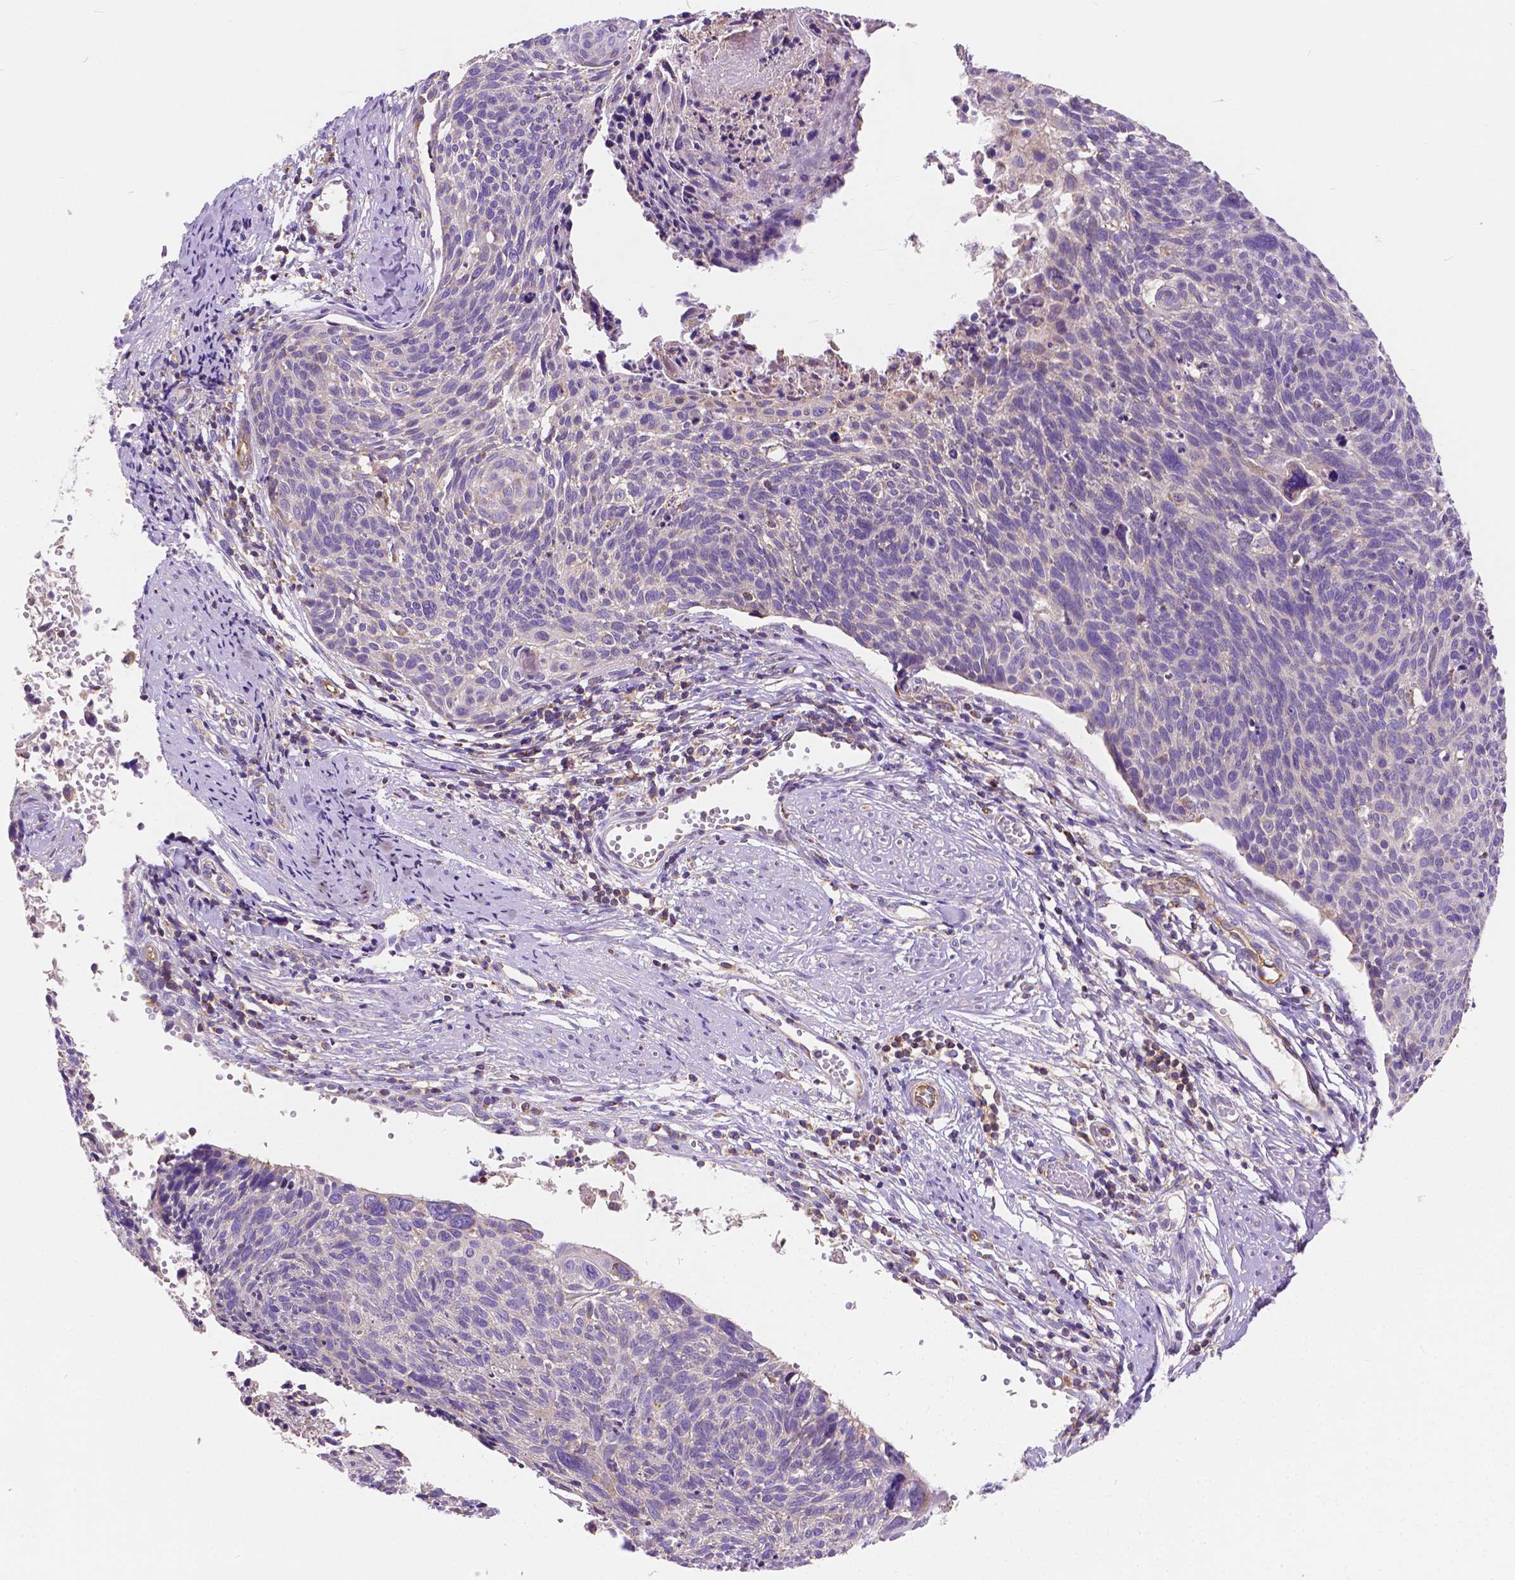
{"staining": {"intensity": "negative", "quantity": "none", "location": "none"}, "tissue": "cervical cancer", "cell_type": "Tumor cells", "image_type": "cancer", "snomed": [{"axis": "morphology", "description": "Squamous cell carcinoma, NOS"}, {"axis": "topography", "description": "Cervix"}], "caption": "IHC of cervical cancer (squamous cell carcinoma) reveals no expression in tumor cells.", "gene": "RAB20", "patient": {"sex": "female", "age": 49}}